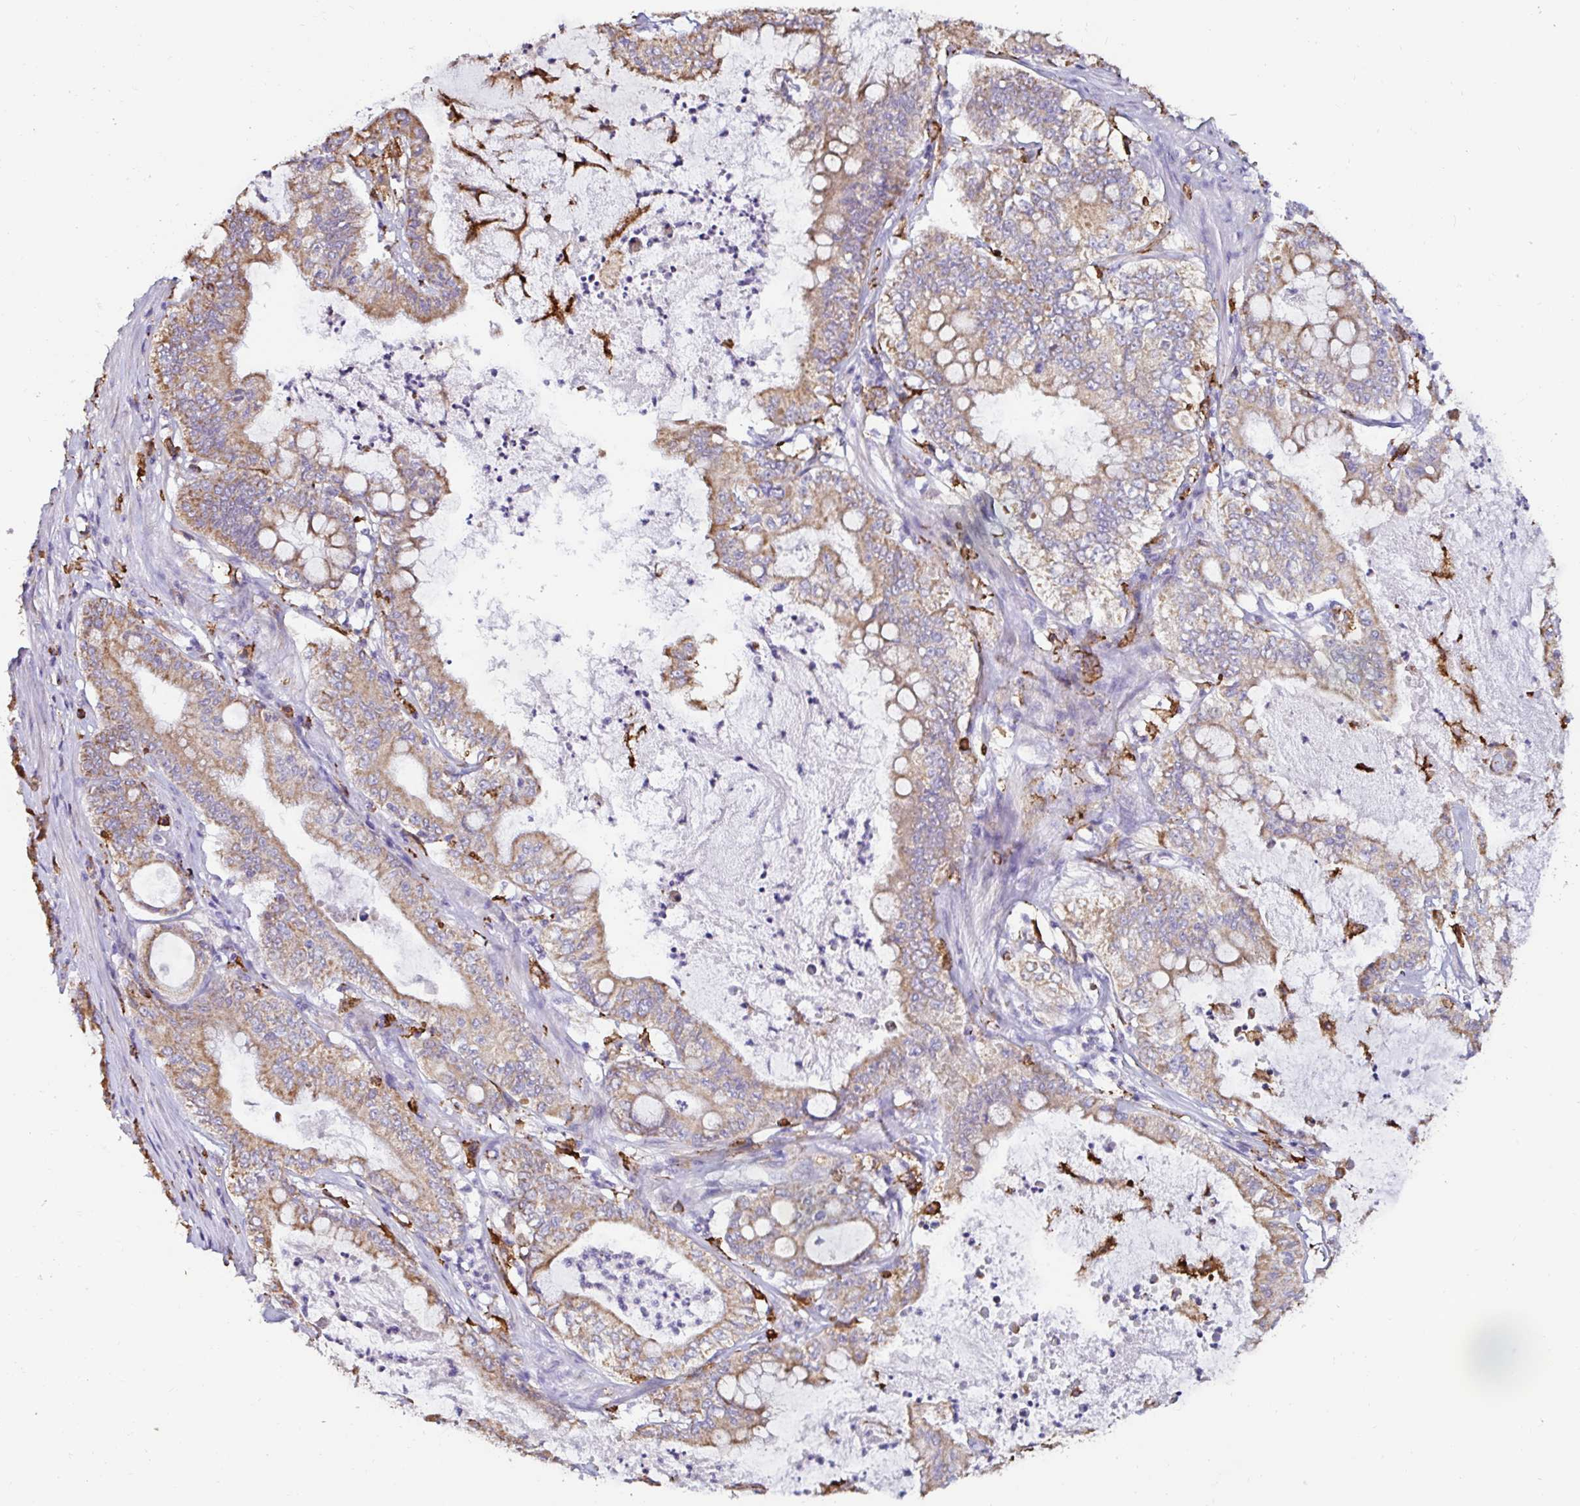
{"staining": {"intensity": "moderate", "quantity": ">75%", "location": "cytoplasmic/membranous"}, "tissue": "pancreatic cancer", "cell_type": "Tumor cells", "image_type": "cancer", "snomed": [{"axis": "morphology", "description": "Adenocarcinoma, NOS"}, {"axis": "topography", "description": "Pancreas"}], "caption": "Moderate cytoplasmic/membranous positivity is seen in about >75% of tumor cells in pancreatic adenocarcinoma.", "gene": "MSR1", "patient": {"sex": "male", "age": 71}}